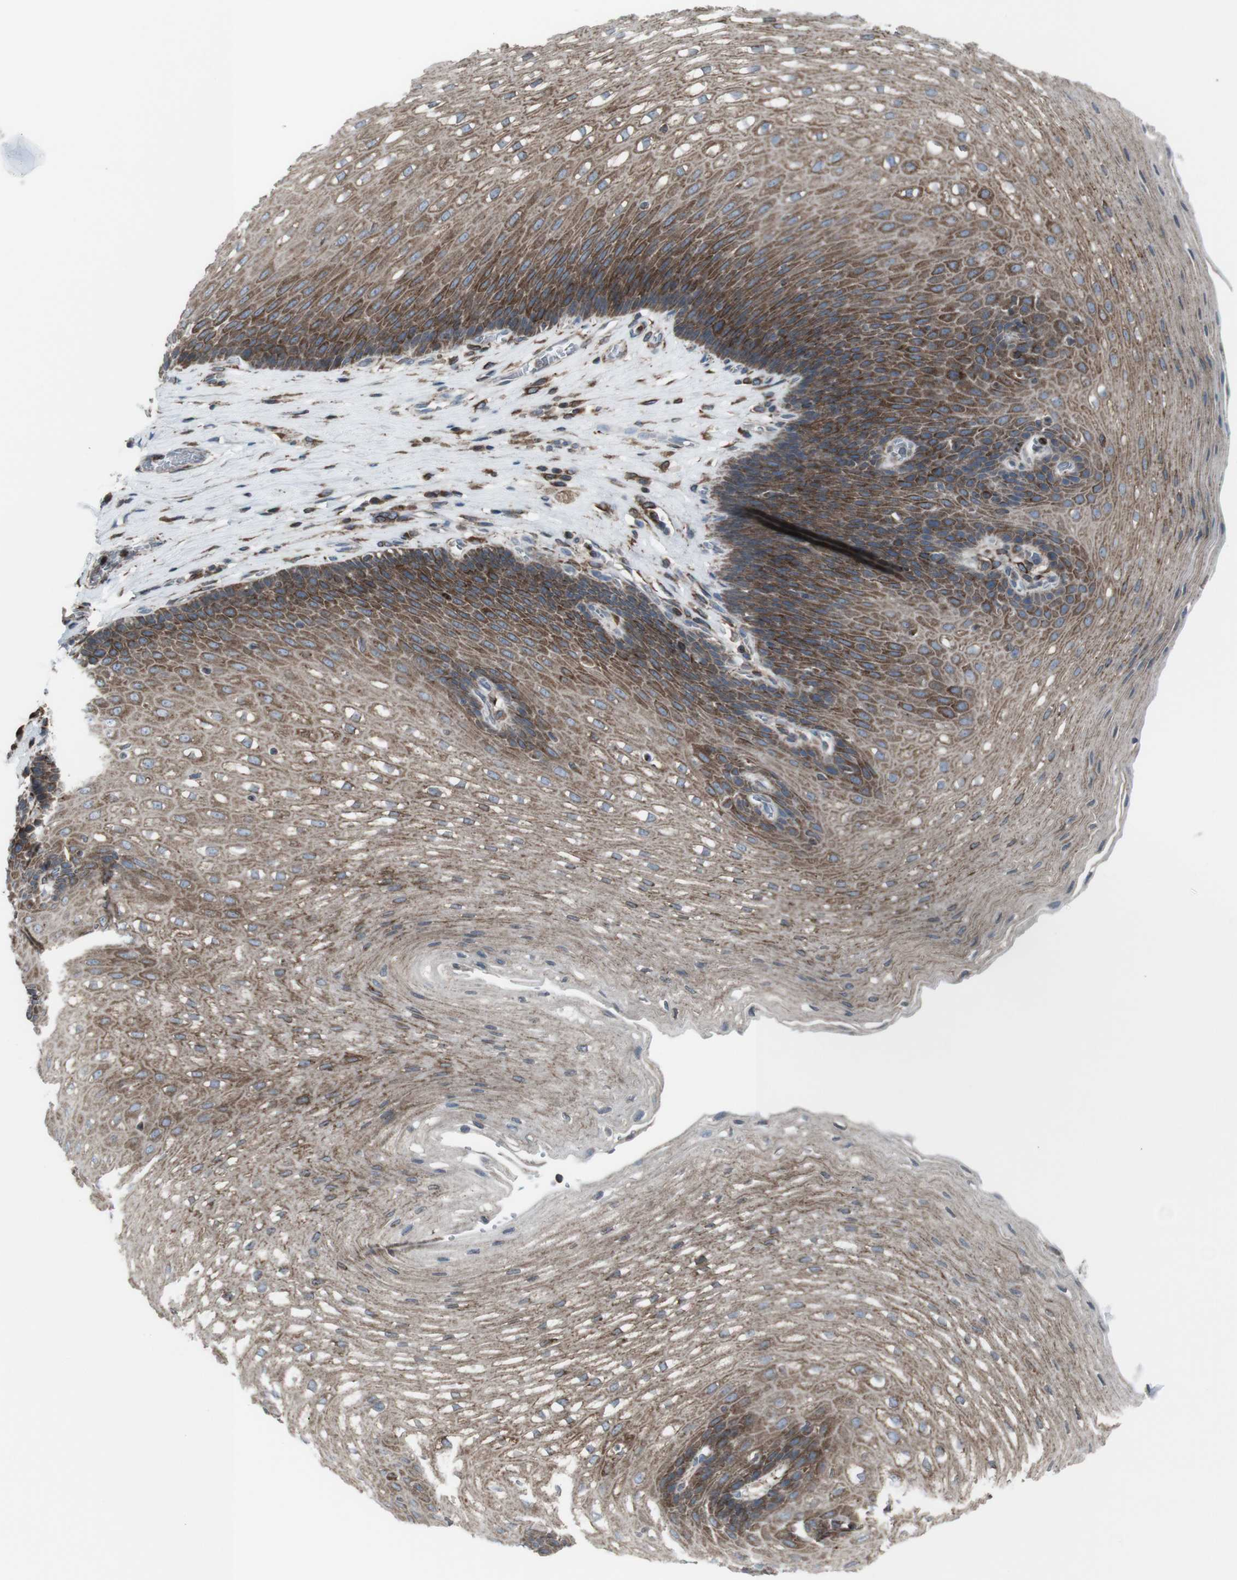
{"staining": {"intensity": "moderate", "quantity": ">75%", "location": "cytoplasmic/membranous"}, "tissue": "esophagus", "cell_type": "Squamous epithelial cells", "image_type": "normal", "snomed": [{"axis": "morphology", "description": "Normal tissue, NOS"}, {"axis": "topography", "description": "Esophagus"}], "caption": "This histopathology image shows IHC staining of normal human esophagus, with medium moderate cytoplasmic/membranous staining in about >75% of squamous epithelial cells.", "gene": "LNPK", "patient": {"sex": "male", "age": 48}}